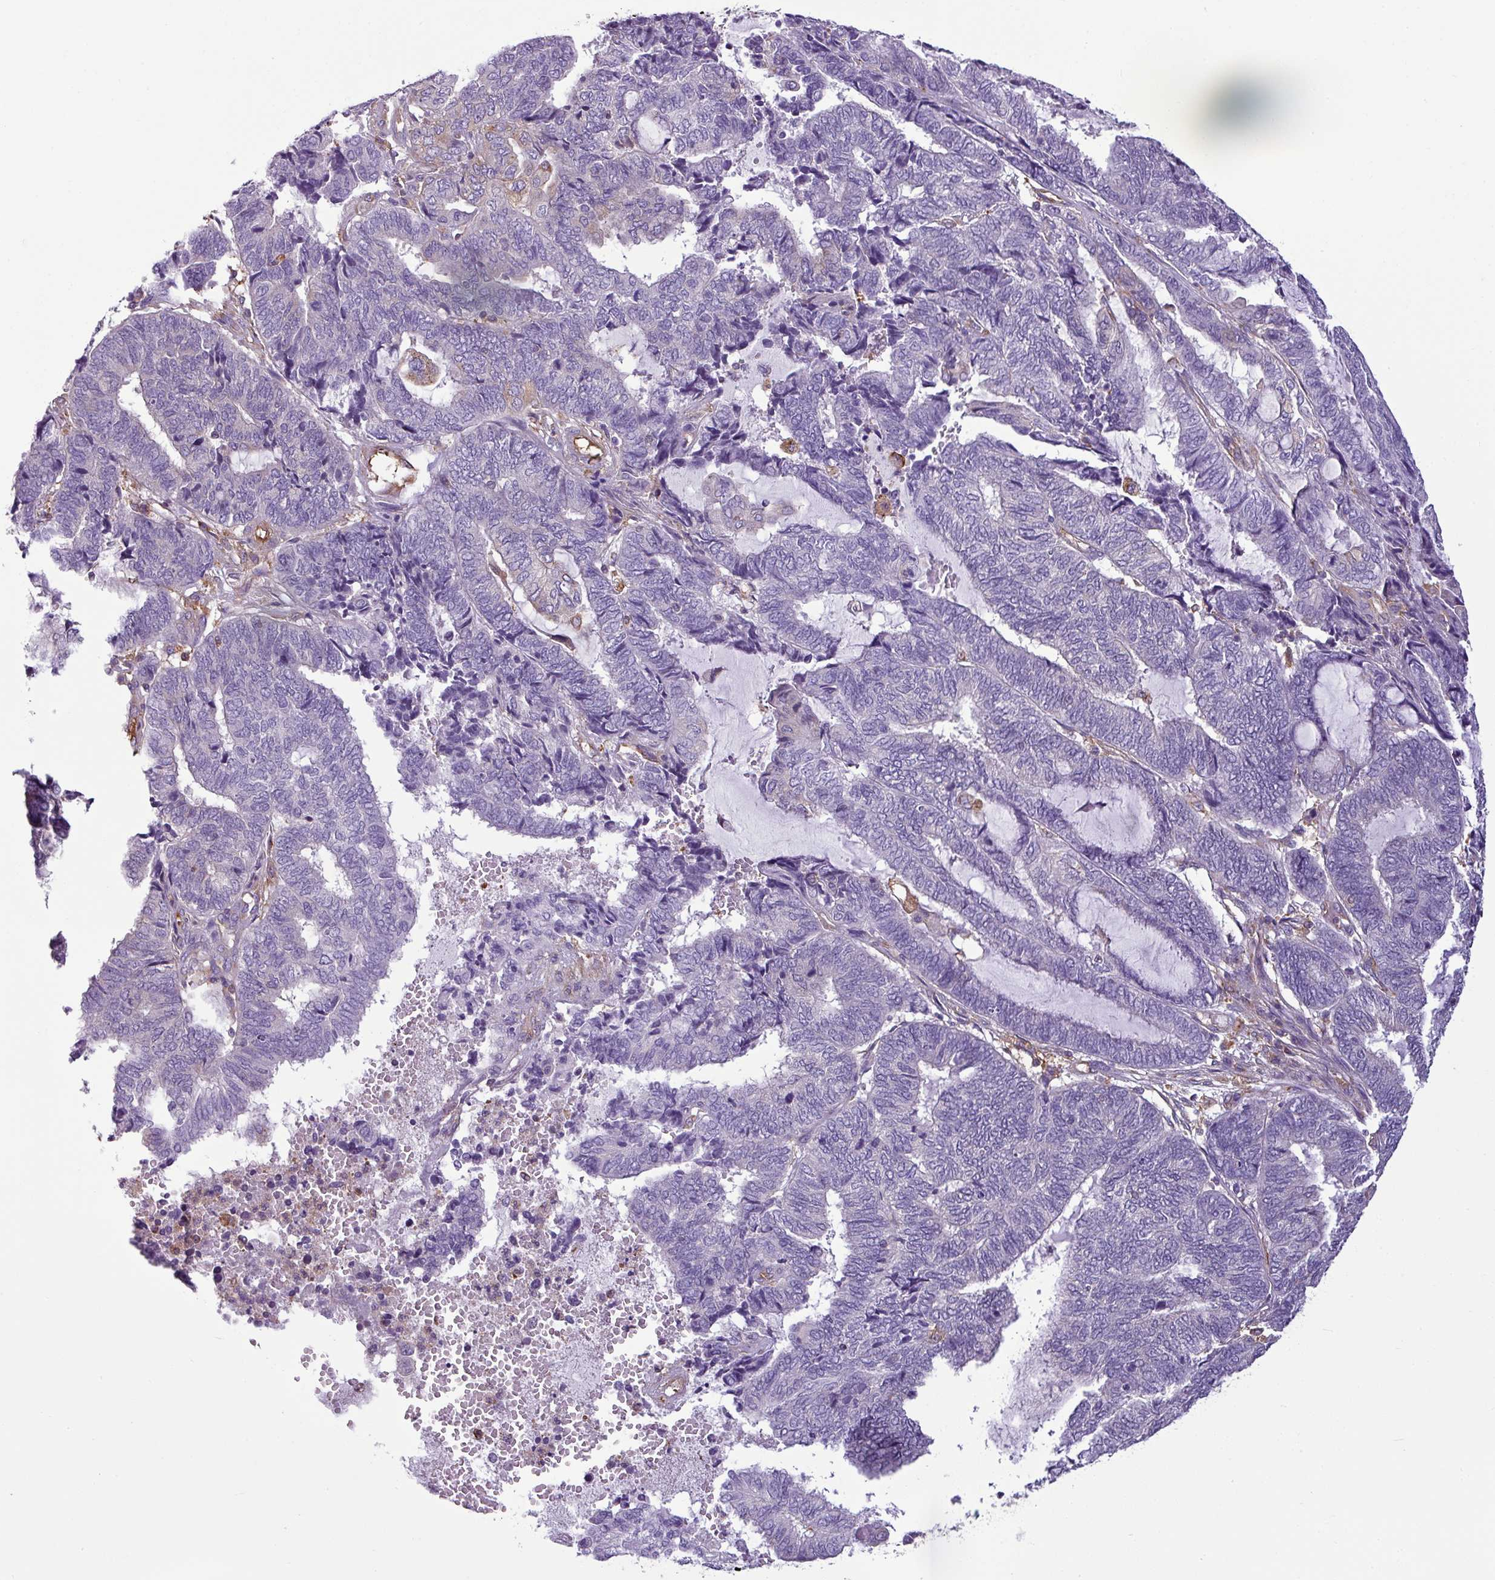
{"staining": {"intensity": "negative", "quantity": "none", "location": "none"}, "tissue": "endometrial cancer", "cell_type": "Tumor cells", "image_type": "cancer", "snomed": [{"axis": "morphology", "description": "Adenocarcinoma, NOS"}, {"axis": "topography", "description": "Uterus"}, {"axis": "topography", "description": "Endometrium"}], "caption": "Endometrial cancer (adenocarcinoma) was stained to show a protein in brown. There is no significant expression in tumor cells. (DAB (3,3'-diaminobenzidine) immunohistochemistry (IHC) visualized using brightfield microscopy, high magnification).", "gene": "XNDC1N", "patient": {"sex": "female", "age": 70}}